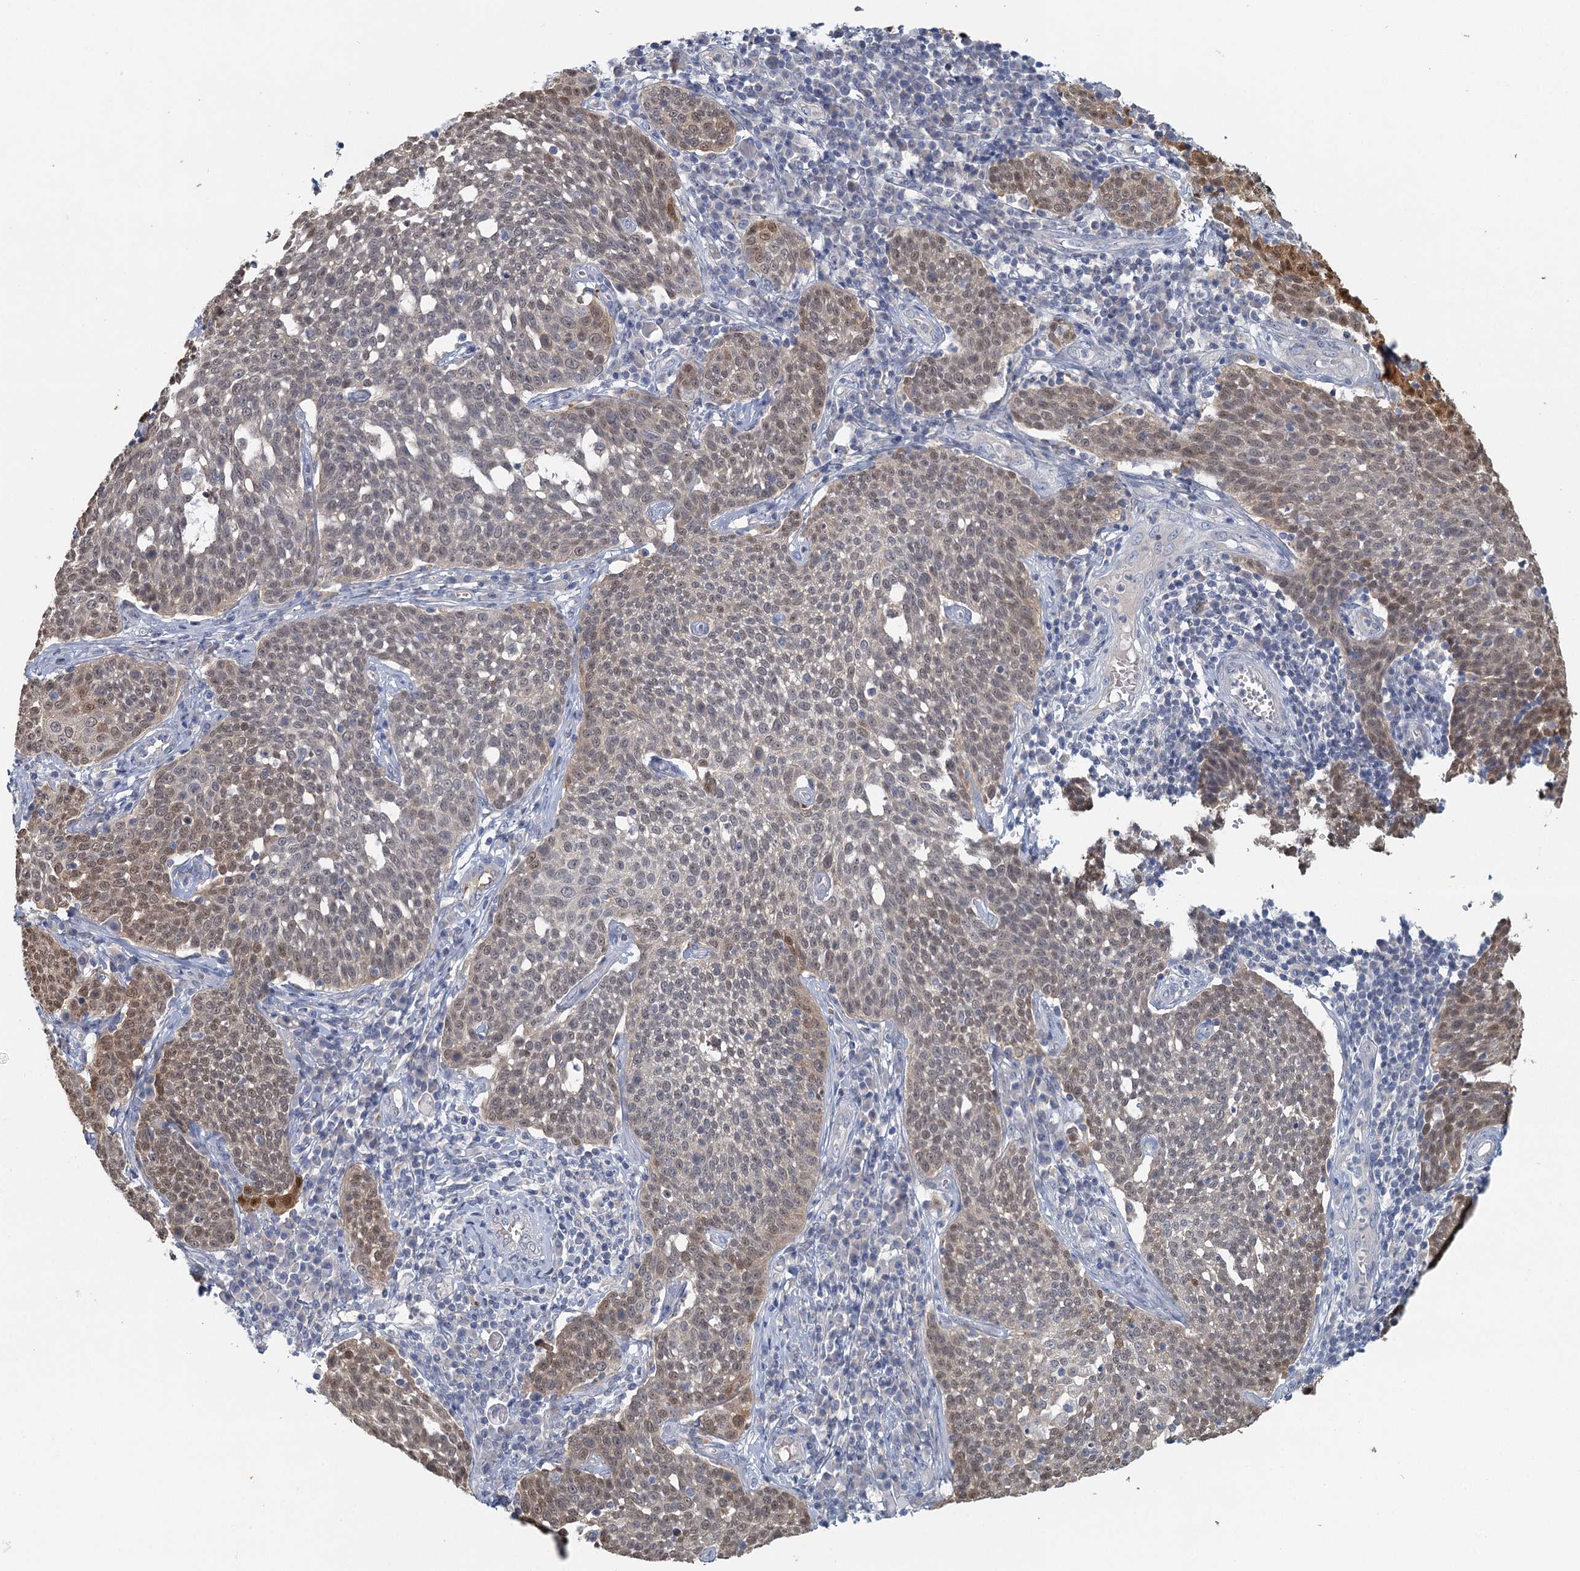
{"staining": {"intensity": "weak", "quantity": "25%-75%", "location": "cytoplasmic/membranous,nuclear"}, "tissue": "cervical cancer", "cell_type": "Tumor cells", "image_type": "cancer", "snomed": [{"axis": "morphology", "description": "Squamous cell carcinoma, NOS"}, {"axis": "topography", "description": "Cervix"}], "caption": "Protein expression by immunohistochemistry shows weak cytoplasmic/membranous and nuclear expression in approximately 25%-75% of tumor cells in cervical squamous cell carcinoma.", "gene": "MYO7B", "patient": {"sex": "female", "age": 34}}